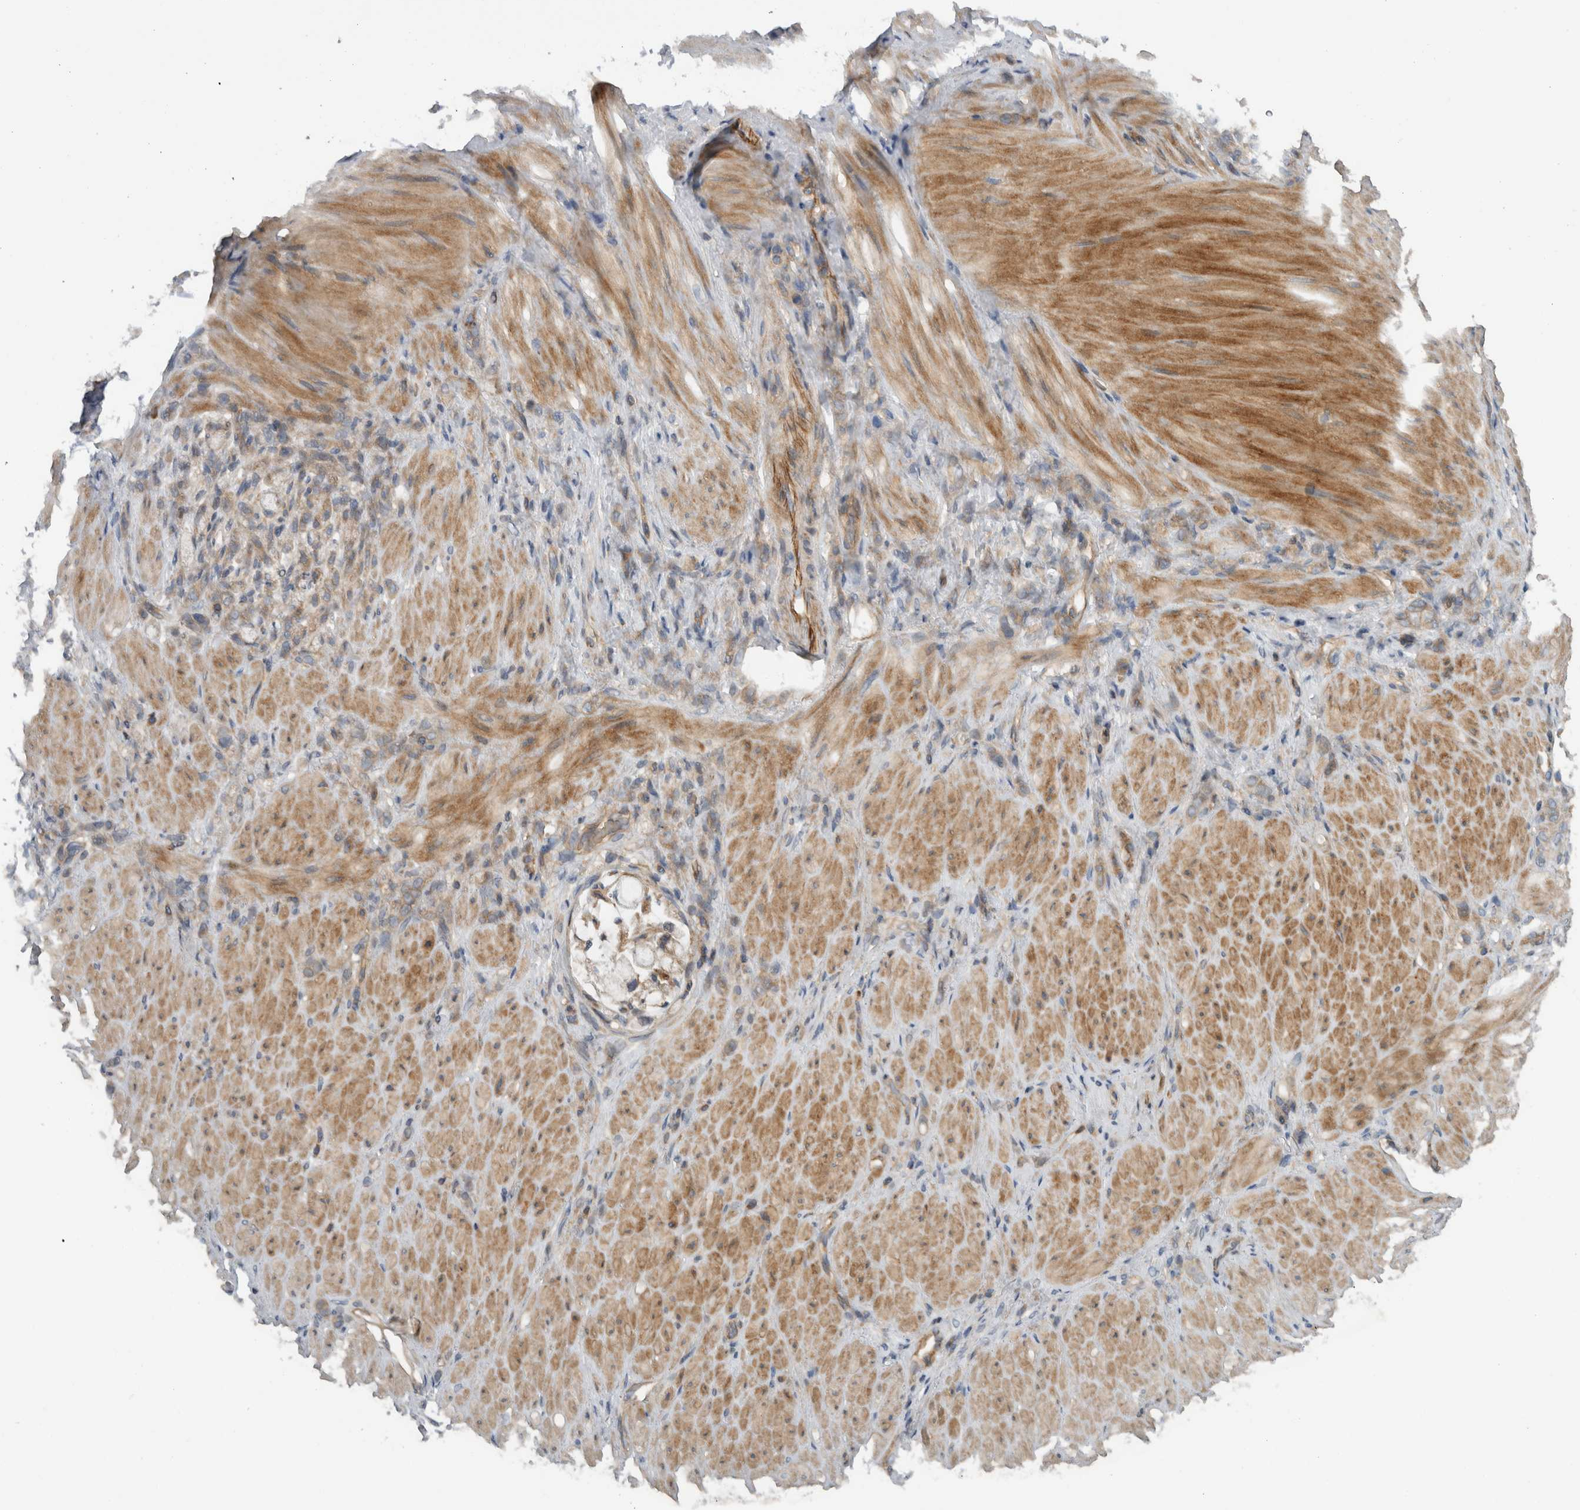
{"staining": {"intensity": "weak", "quantity": "25%-75%", "location": "cytoplasmic/membranous"}, "tissue": "stomach cancer", "cell_type": "Tumor cells", "image_type": "cancer", "snomed": [{"axis": "morphology", "description": "Normal tissue, NOS"}, {"axis": "morphology", "description": "Adenocarcinoma, NOS"}, {"axis": "topography", "description": "Stomach"}], "caption": "Tumor cells show low levels of weak cytoplasmic/membranous expression in about 25%-75% of cells in human stomach cancer.", "gene": "SCARA5", "patient": {"sex": "male", "age": 82}}